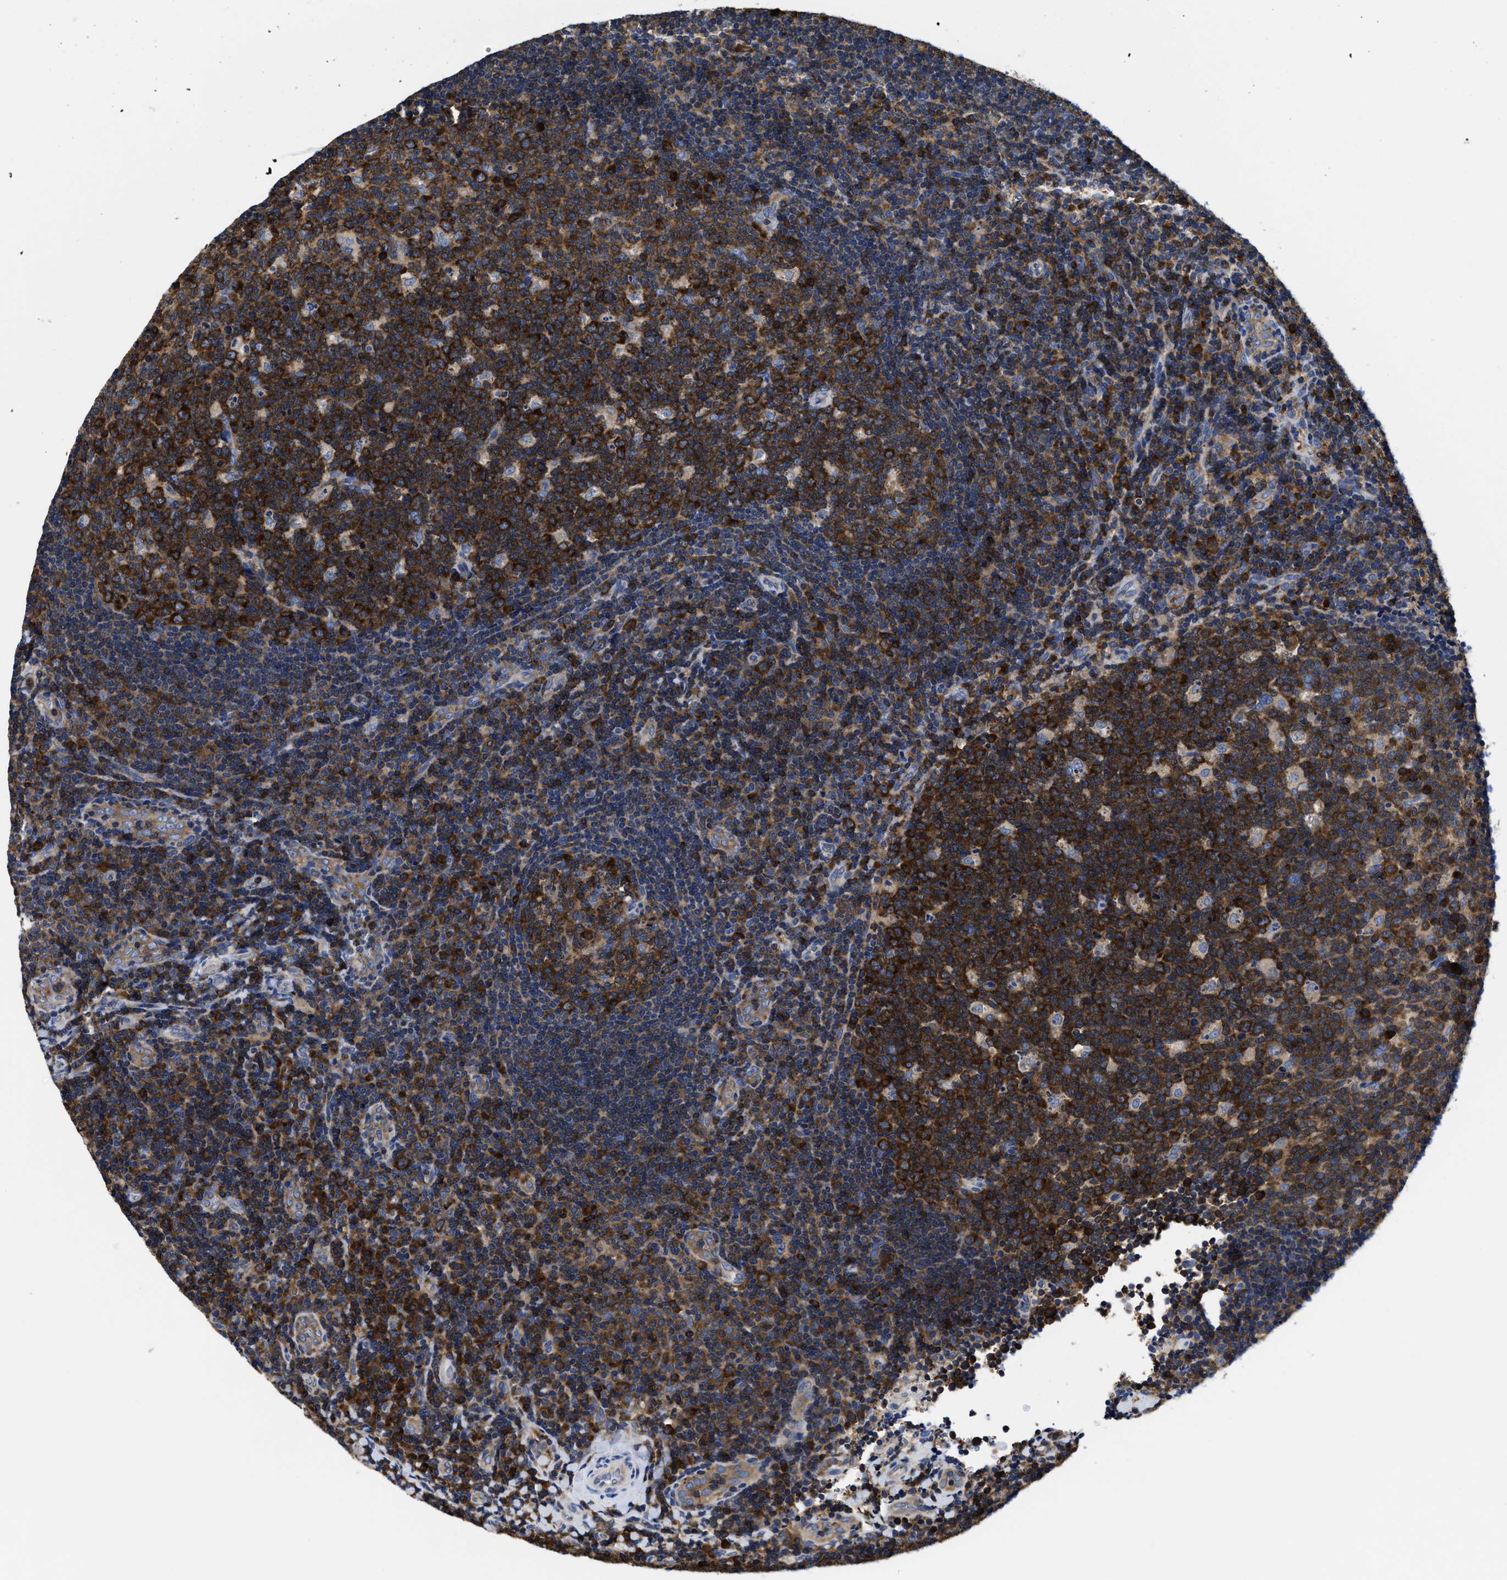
{"staining": {"intensity": "strong", "quantity": ">75%", "location": "cytoplasmic/membranous"}, "tissue": "tonsil", "cell_type": "Germinal center cells", "image_type": "normal", "snomed": [{"axis": "morphology", "description": "Normal tissue, NOS"}, {"axis": "topography", "description": "Tonsil"}], "caption": "Protein expression analysis of unremarkable tonsil shows strong cytoplasmic/membranous positivity in about >75% of germinal center cells. Using DAB (brown) and hematoxylin (blue) stains, captured at high magnification using brightfield microscopy.", "gene": "YARS1", "patient": {"sex": "male", "age": 17}}